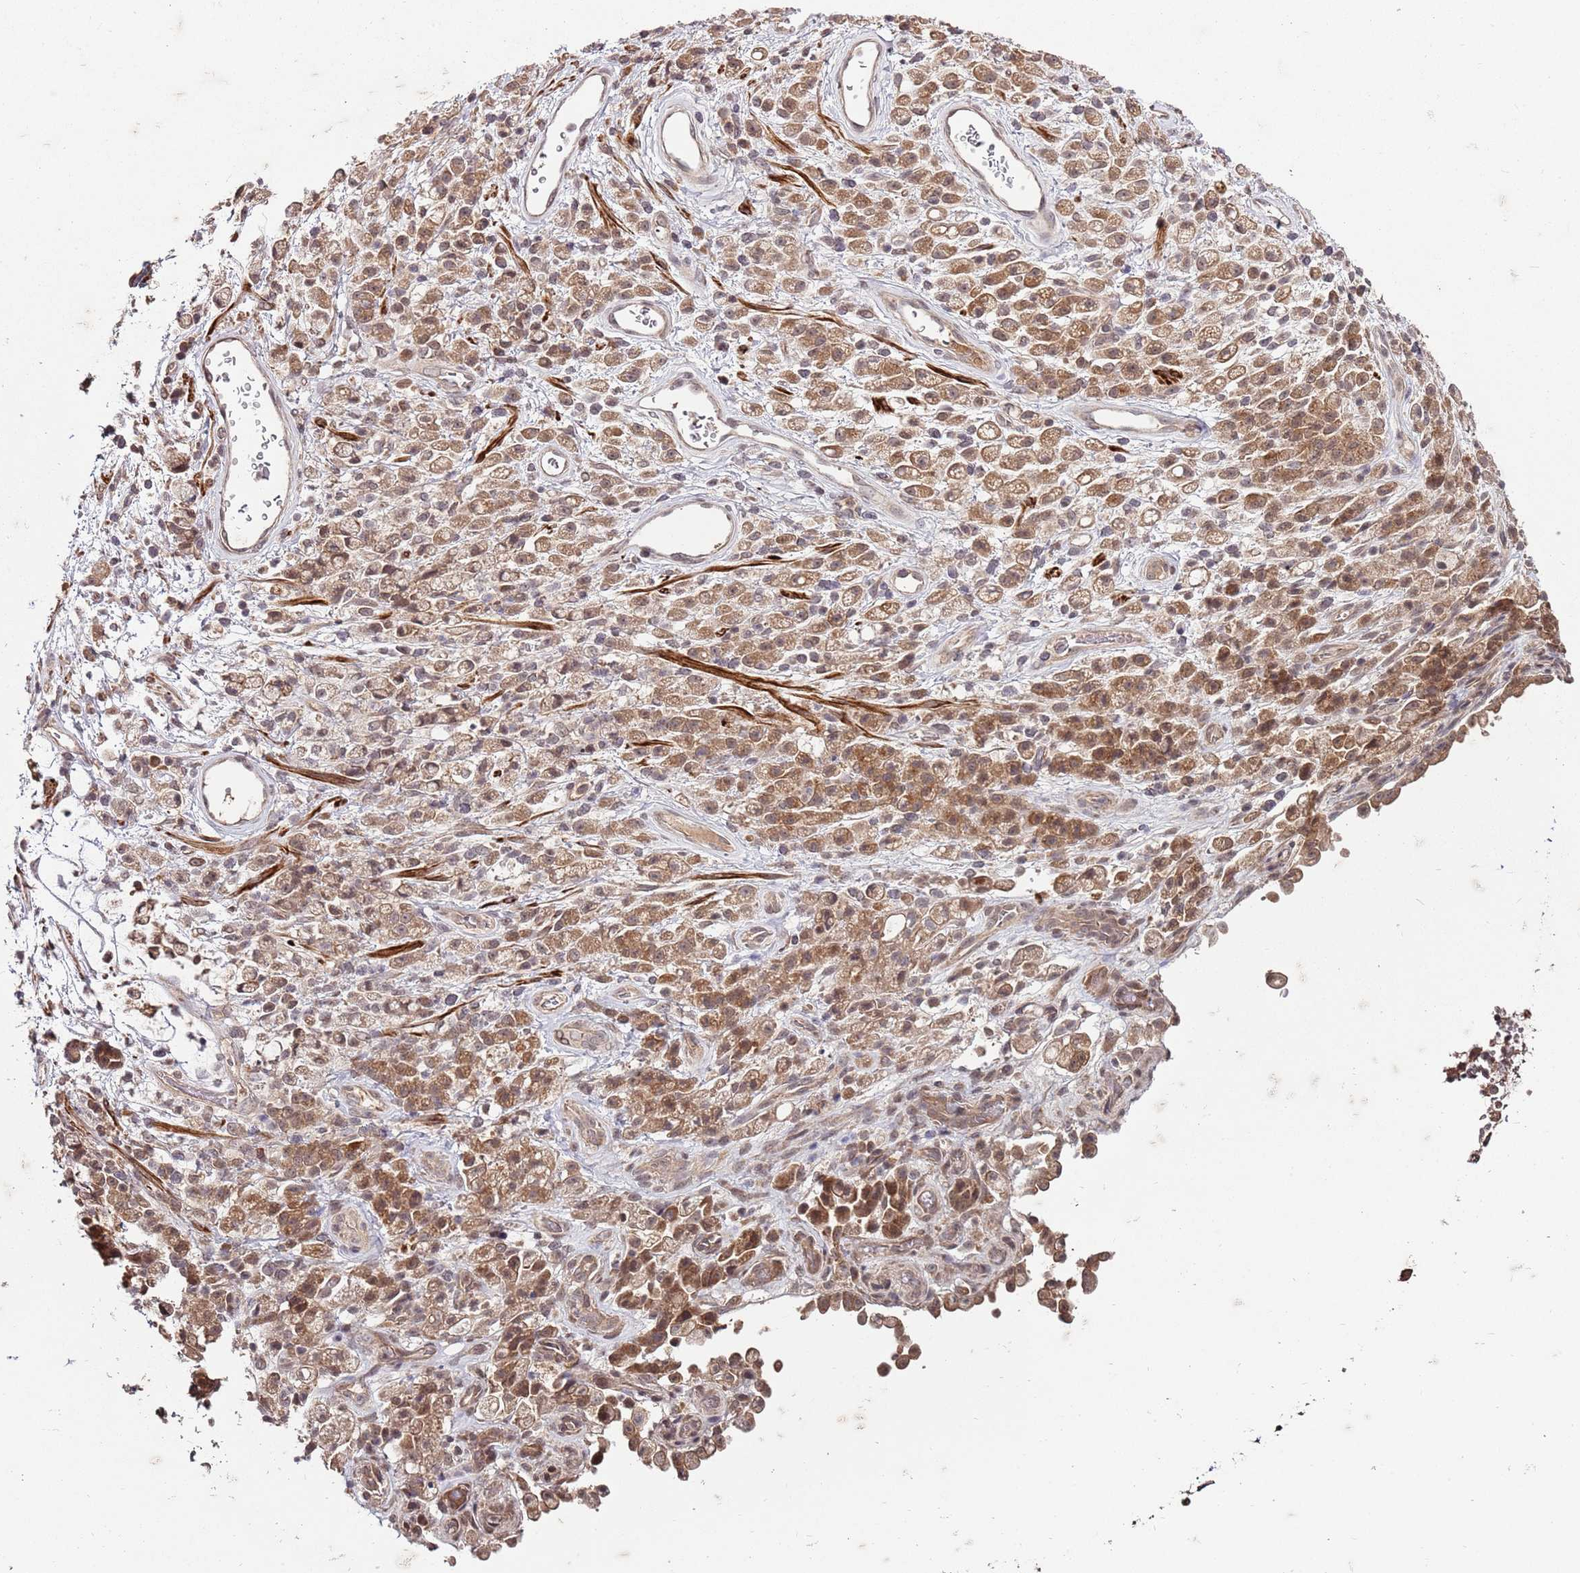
{"staining": {"intensity": "moderate", "quantity": ">75%", "location": "cytoplasmic/membranous"}, "tissue": "stomach cancer", "cell_type": "Tumor cells", "image_type": "cancer", "snomed": [{"axis": "morphology", "description": "Adenocarcinoma, NOS"}, {"axis": "topography", "description": "Stomach"}], "caption": "Immunohistochemistry staining of stomach adenocarcinoma, which demonstrates medium levels of moderate cytoplasmic/membranous positivity in approximately >75% of tumor cells indicating moderate cytoplasmic/membranous protein expression. The staining was performed using DAB (3,3'-diaminobenzidine) (brown) for protein detection and nuclei were counterstained in hematoxylin (blue).", "gene": "LIN37", "patient": {"sex": "female", "age": 60}}